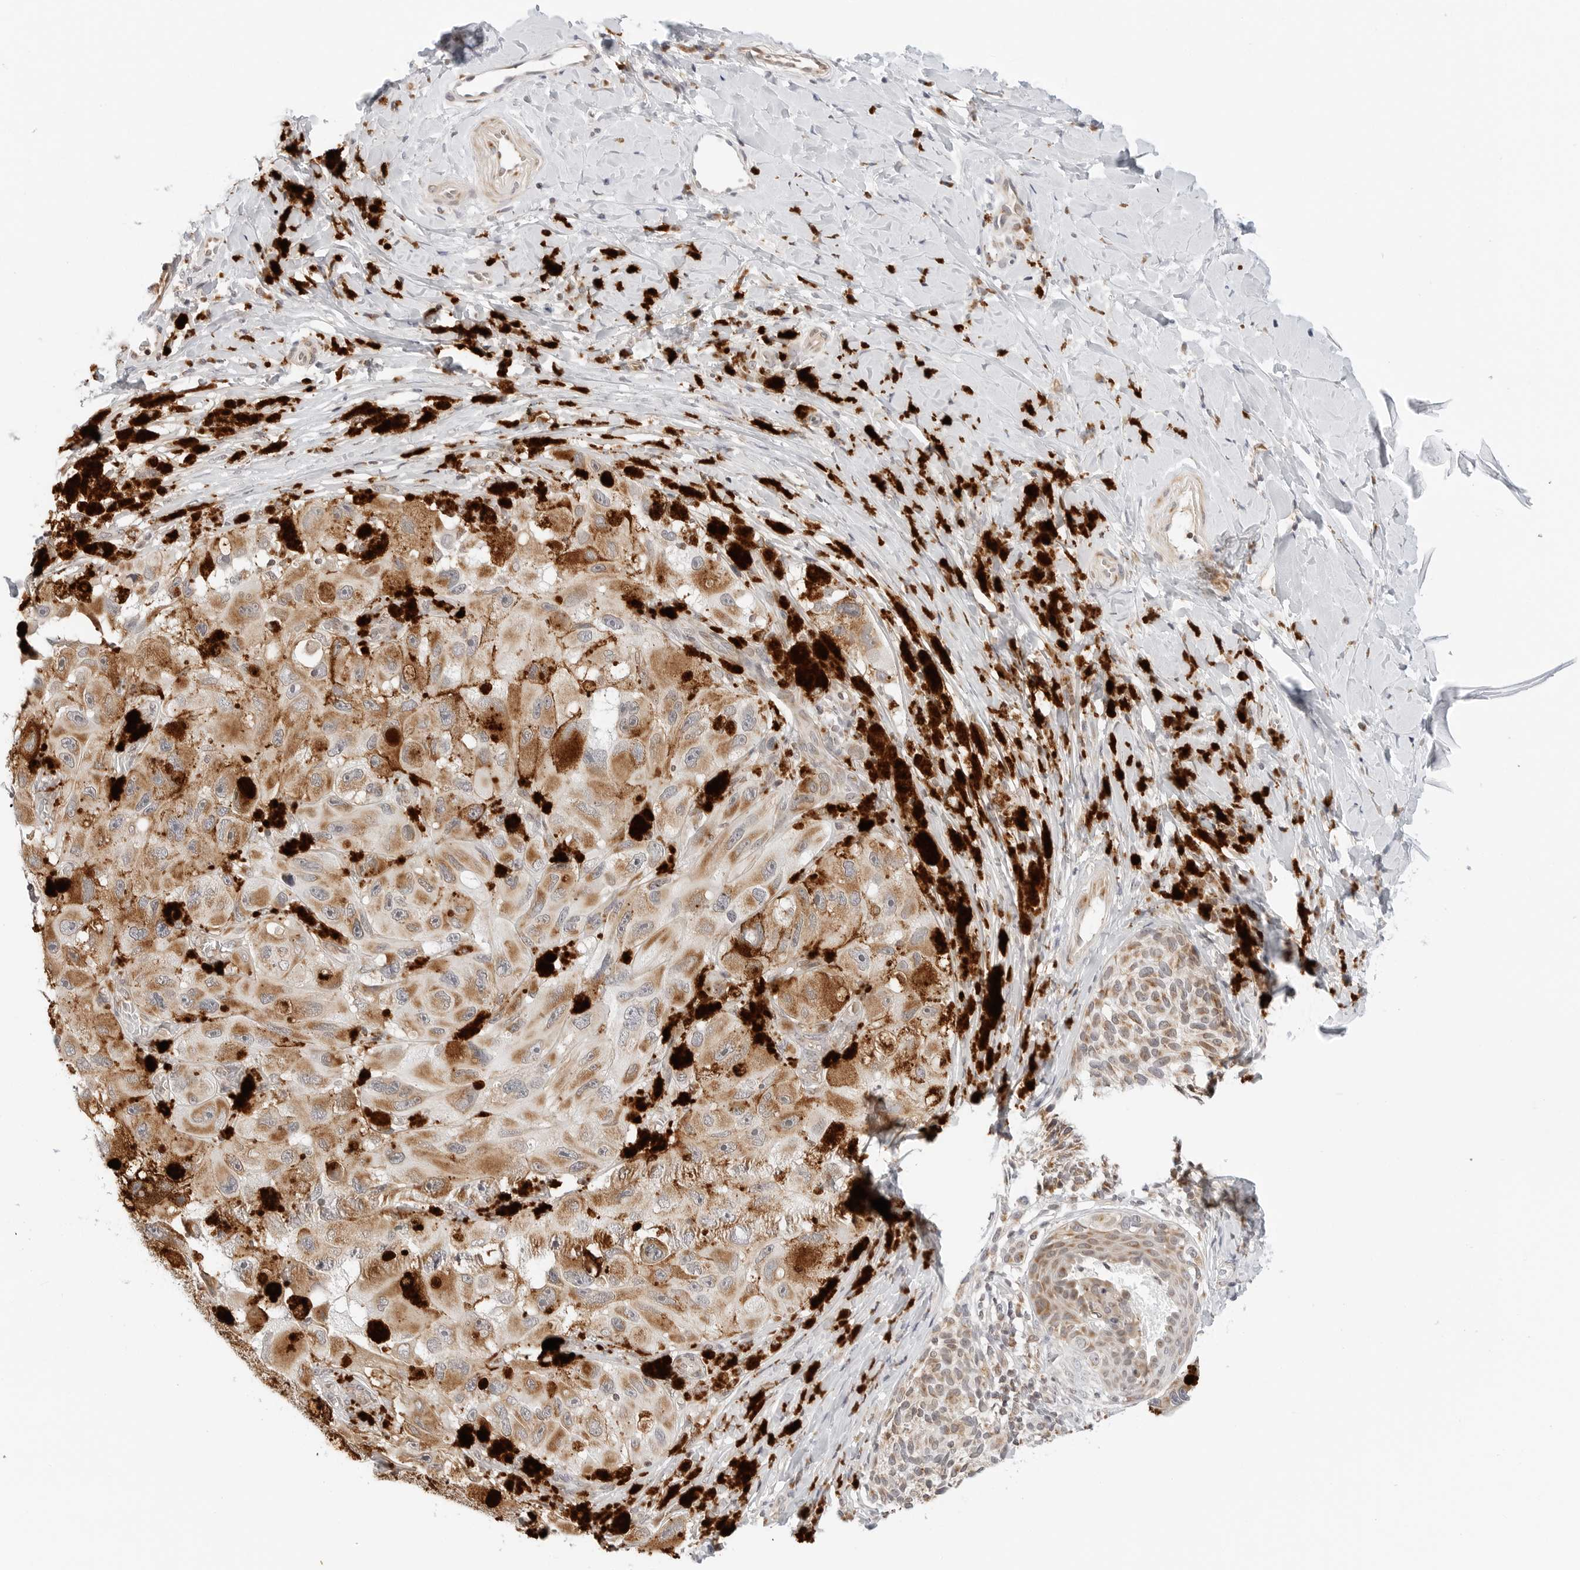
{"staining": {"intensity": "moderate", "quantity": ">75%", "location": "cytoplasmic/membranous"}, "tissue": "melanoma", "cell_type": "Tumor cells", "image_type": "cancer", "snomed": [{"axis": "morphology", "description": "Malignant melanoma, NOS"}, {"axis": "topography", "description": "Skin"}], "caption": "Moderate cytoplasmic/membranous staining for a protein is identified in approximately >75% of tumor cells of melanoma using immunohistochemistry (IHC).", "gene": "DYRK4", "patient": {"sex": "female", "age": 73}}